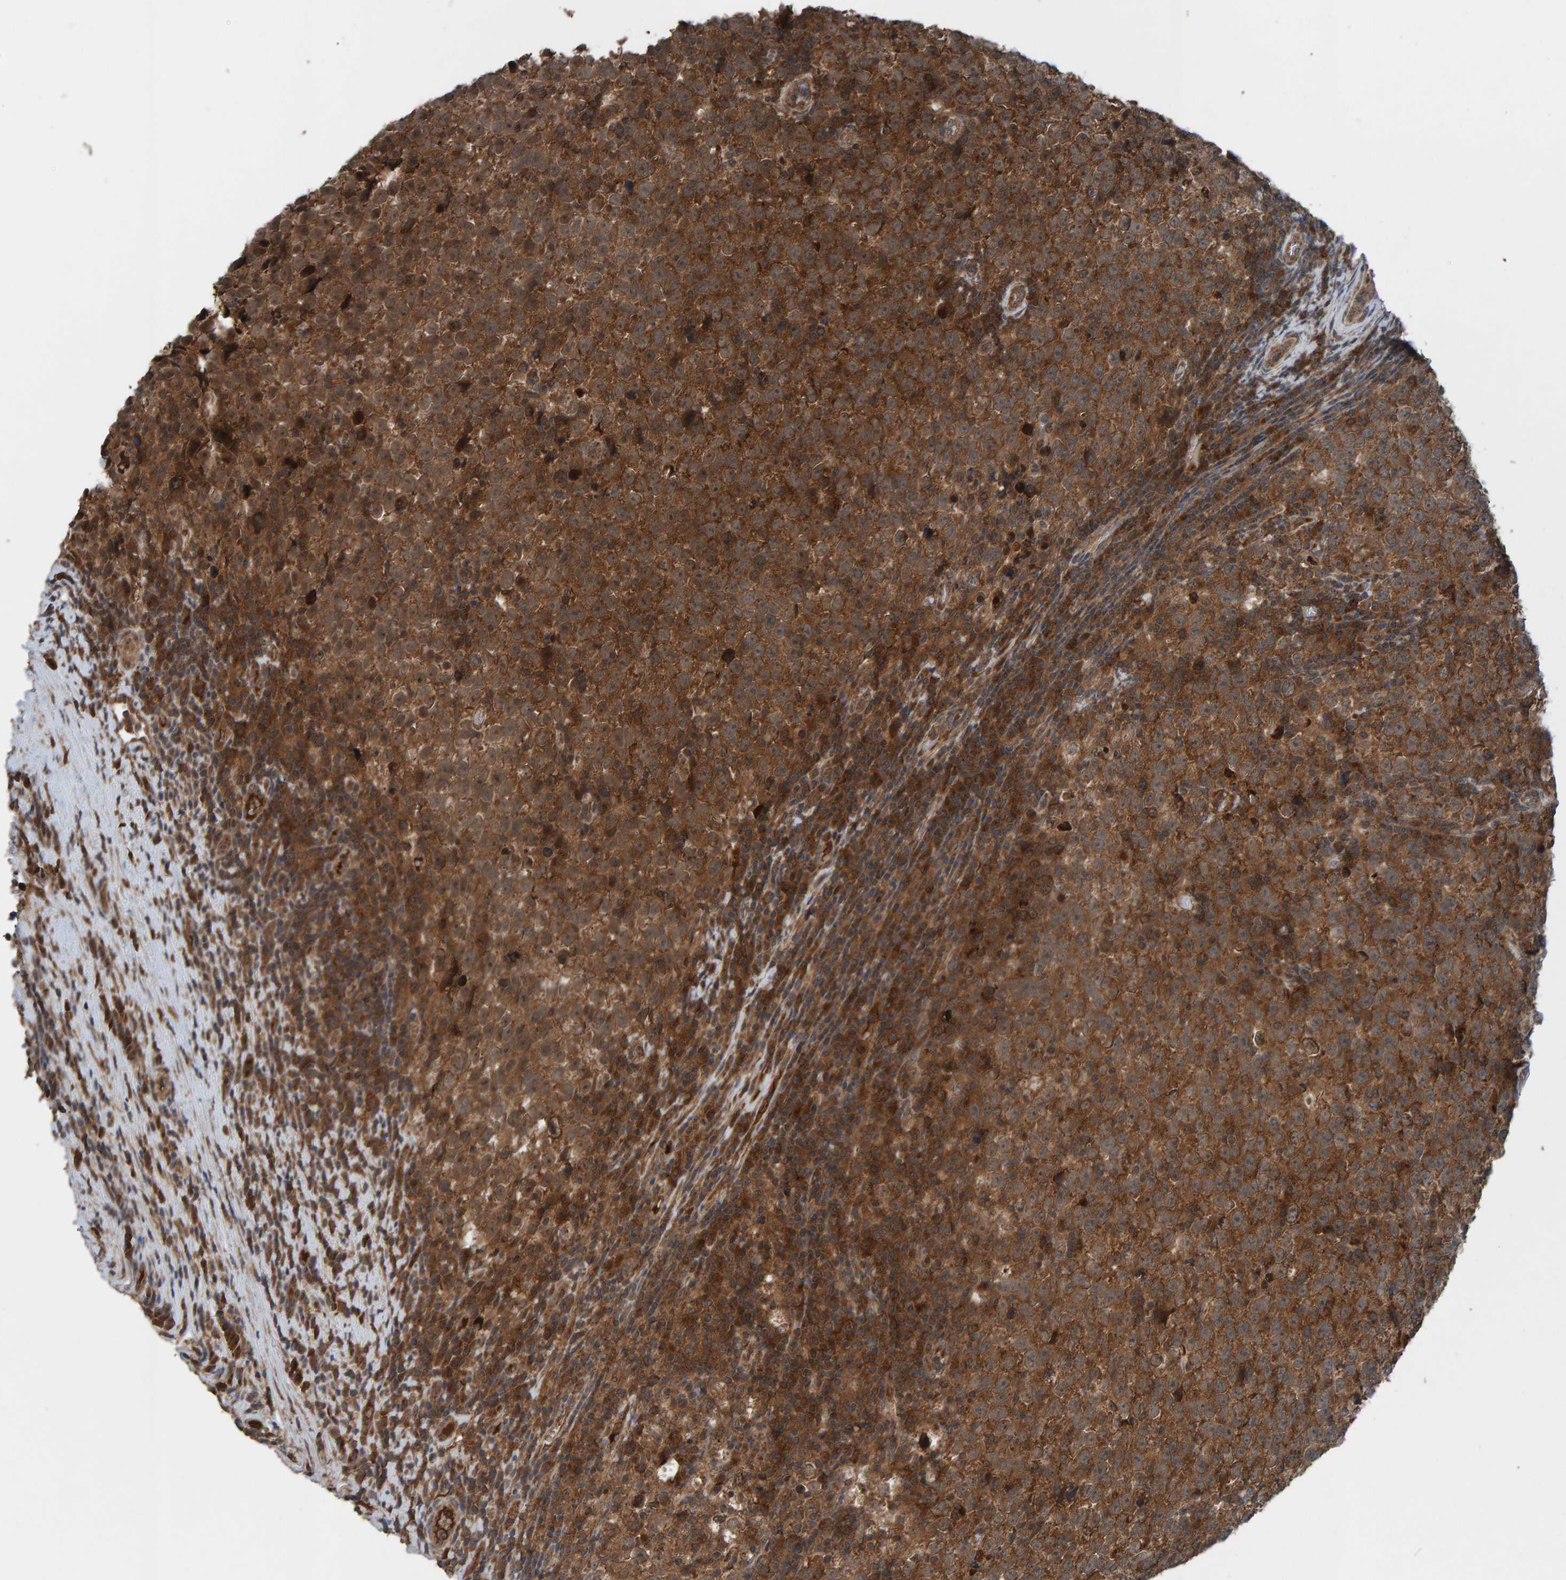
{"staining": {"intensity": "strong", "quantity": ">75%", "location": "cytoplasmic/membranous"}, "tissue": "testis cancer", "cell_type": "Tumor cells", "image_type": "cancer", "snomed": [{"axis": "morphology", "description": "Normal tissue, NOS"}, {"axis": "morphology", "description": "Seminoma, NOS"}, {"axis": "topography", "description": "Testis"}], "caption": "Protein expression analysis of seminoma (testis) demonstrates strong cytoplasmic/membranous expression in about >75% of tumor cells.", "gene": "CUEDC1", "patient": {"sex": "male", "age": 43}}